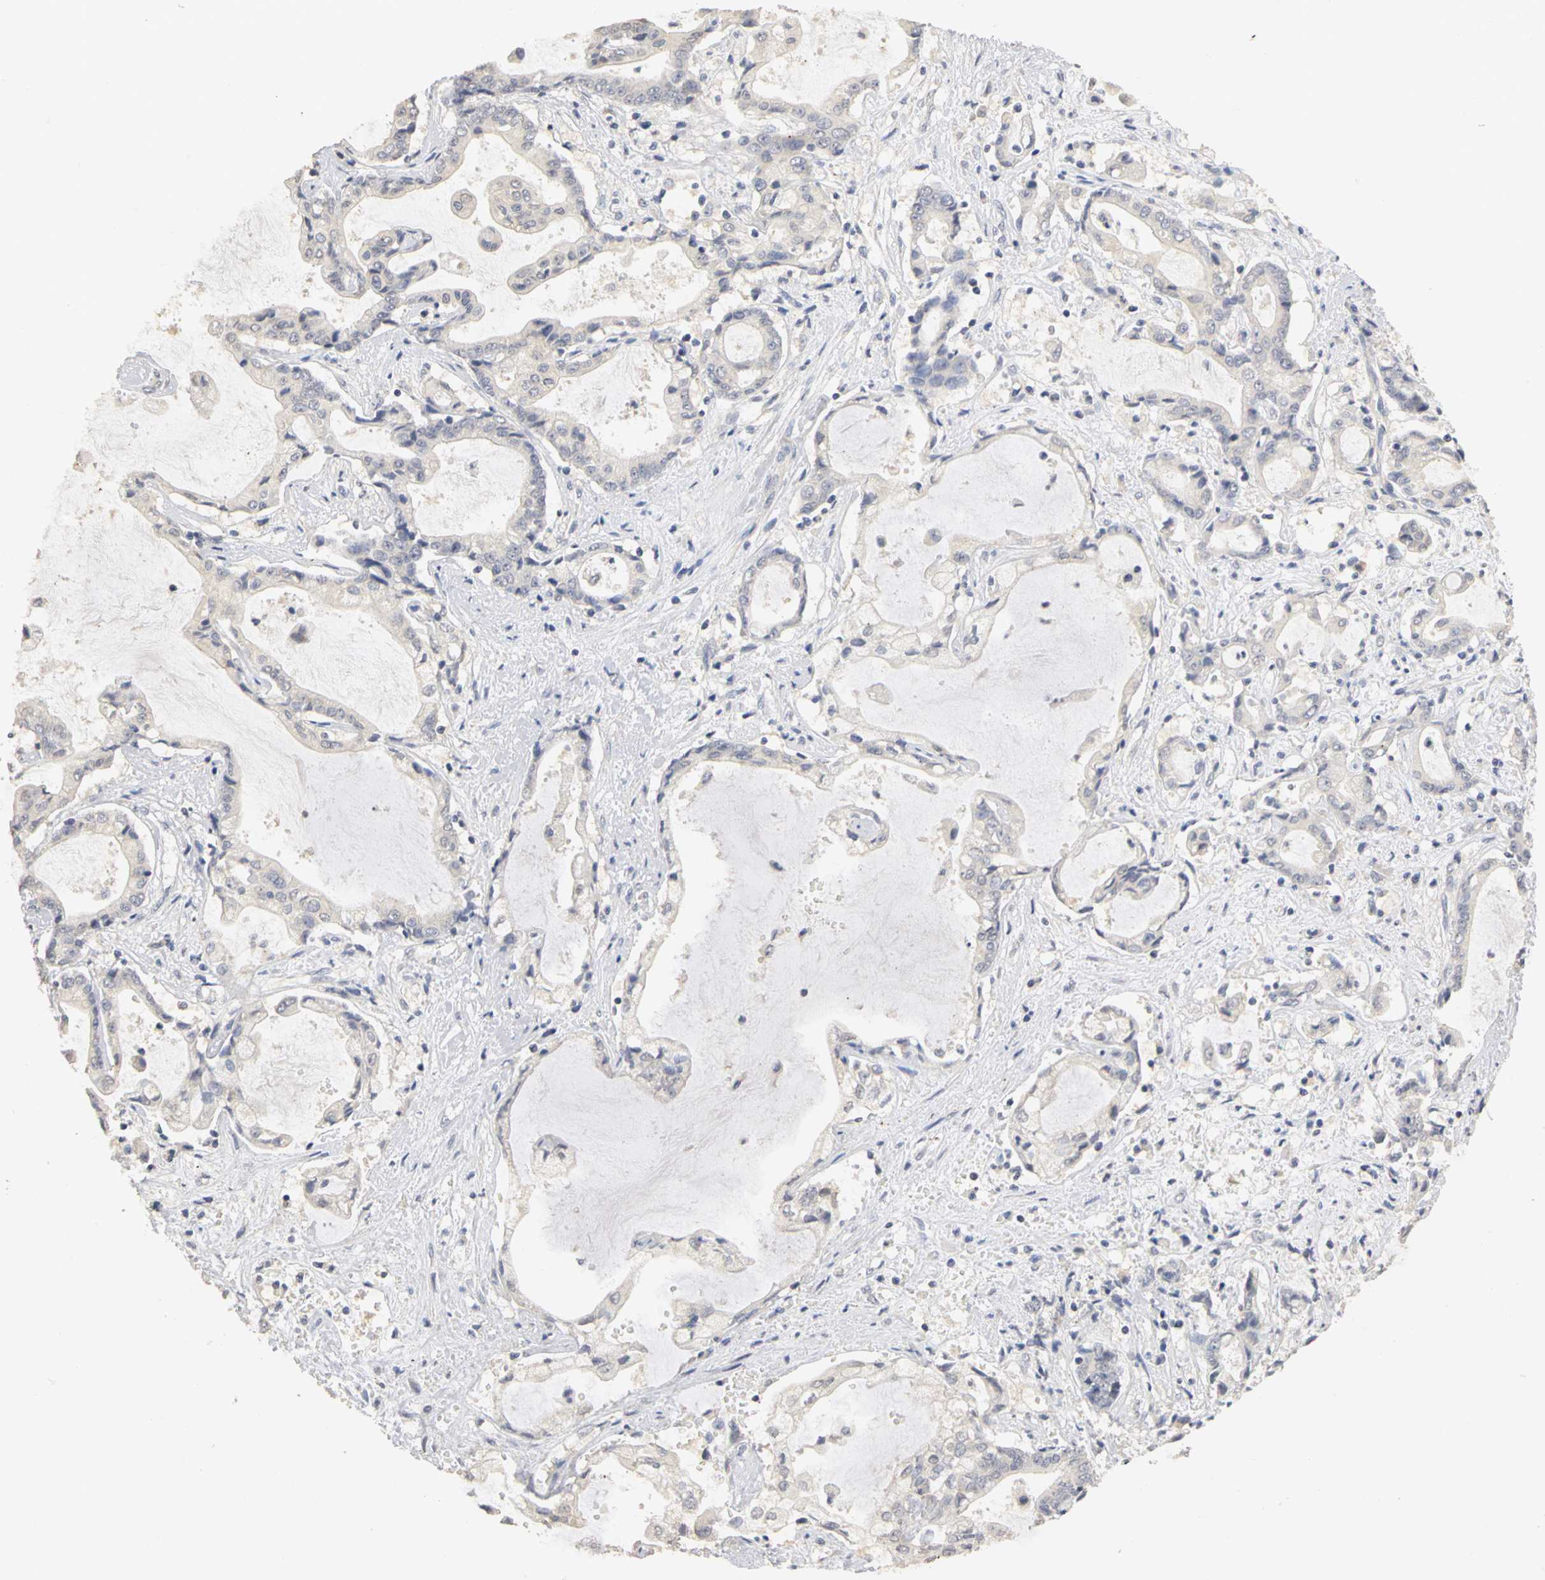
{"staining": {"intensity": "negative", "quantity": "none", "location": "none"}, "tissue": "liver cancer", "cell_type": "Tumor cells", "image_type": "cancer", "snomed": [{"axis": "morphology", "description": "Cholangiocarcinoma"}, {"axis": "topography", "description": "Liver"}], "caption": "Immunohistochemistry histopathology image of neoplastic tissue: cholangiocarcinoma (liver) stained with DAB displays no significant protein positivity in tumor cells.", "gene": "PGR", "patient": {"sex": "male", "age": 57}}